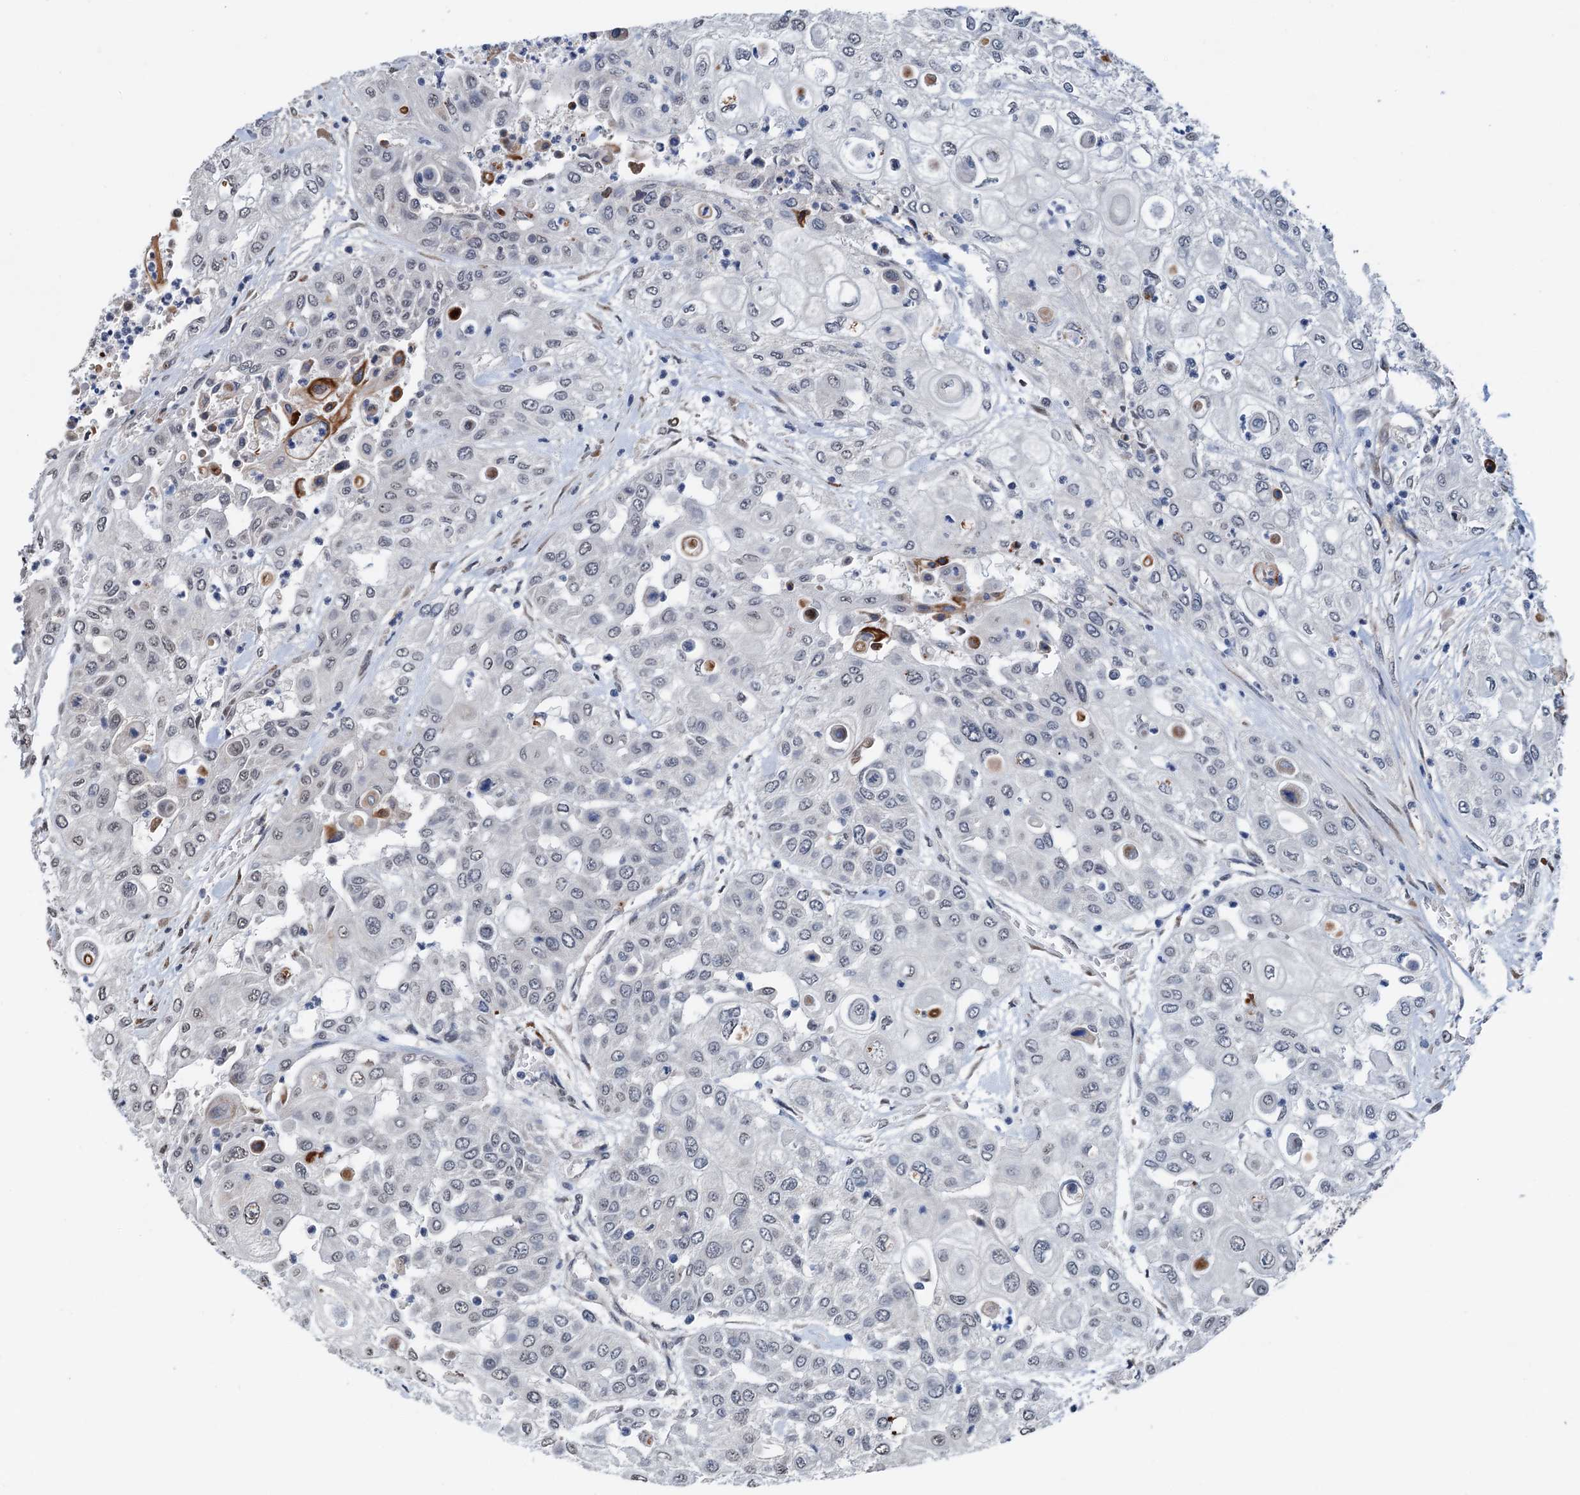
{"staining": {"intensity": "negative", "quantity": "none", "location": "none"}, "tissue": "urothelial cancer", "cell_type": "Tumor cells", "image_type": "cancer", "snomed": [{"axis": "morphology", "description": "Urothelial carcinoma, High grade"}, {"axis": "topography", "description": "Urinary bladder"}], "caption": "DAB immunohistochemical staining of human urothelial carcinoma (high-grade) exhibits no significant staining in tumor cells.", "gene": "SHLD1", "patient": {"sex": "female", "age": 79}}